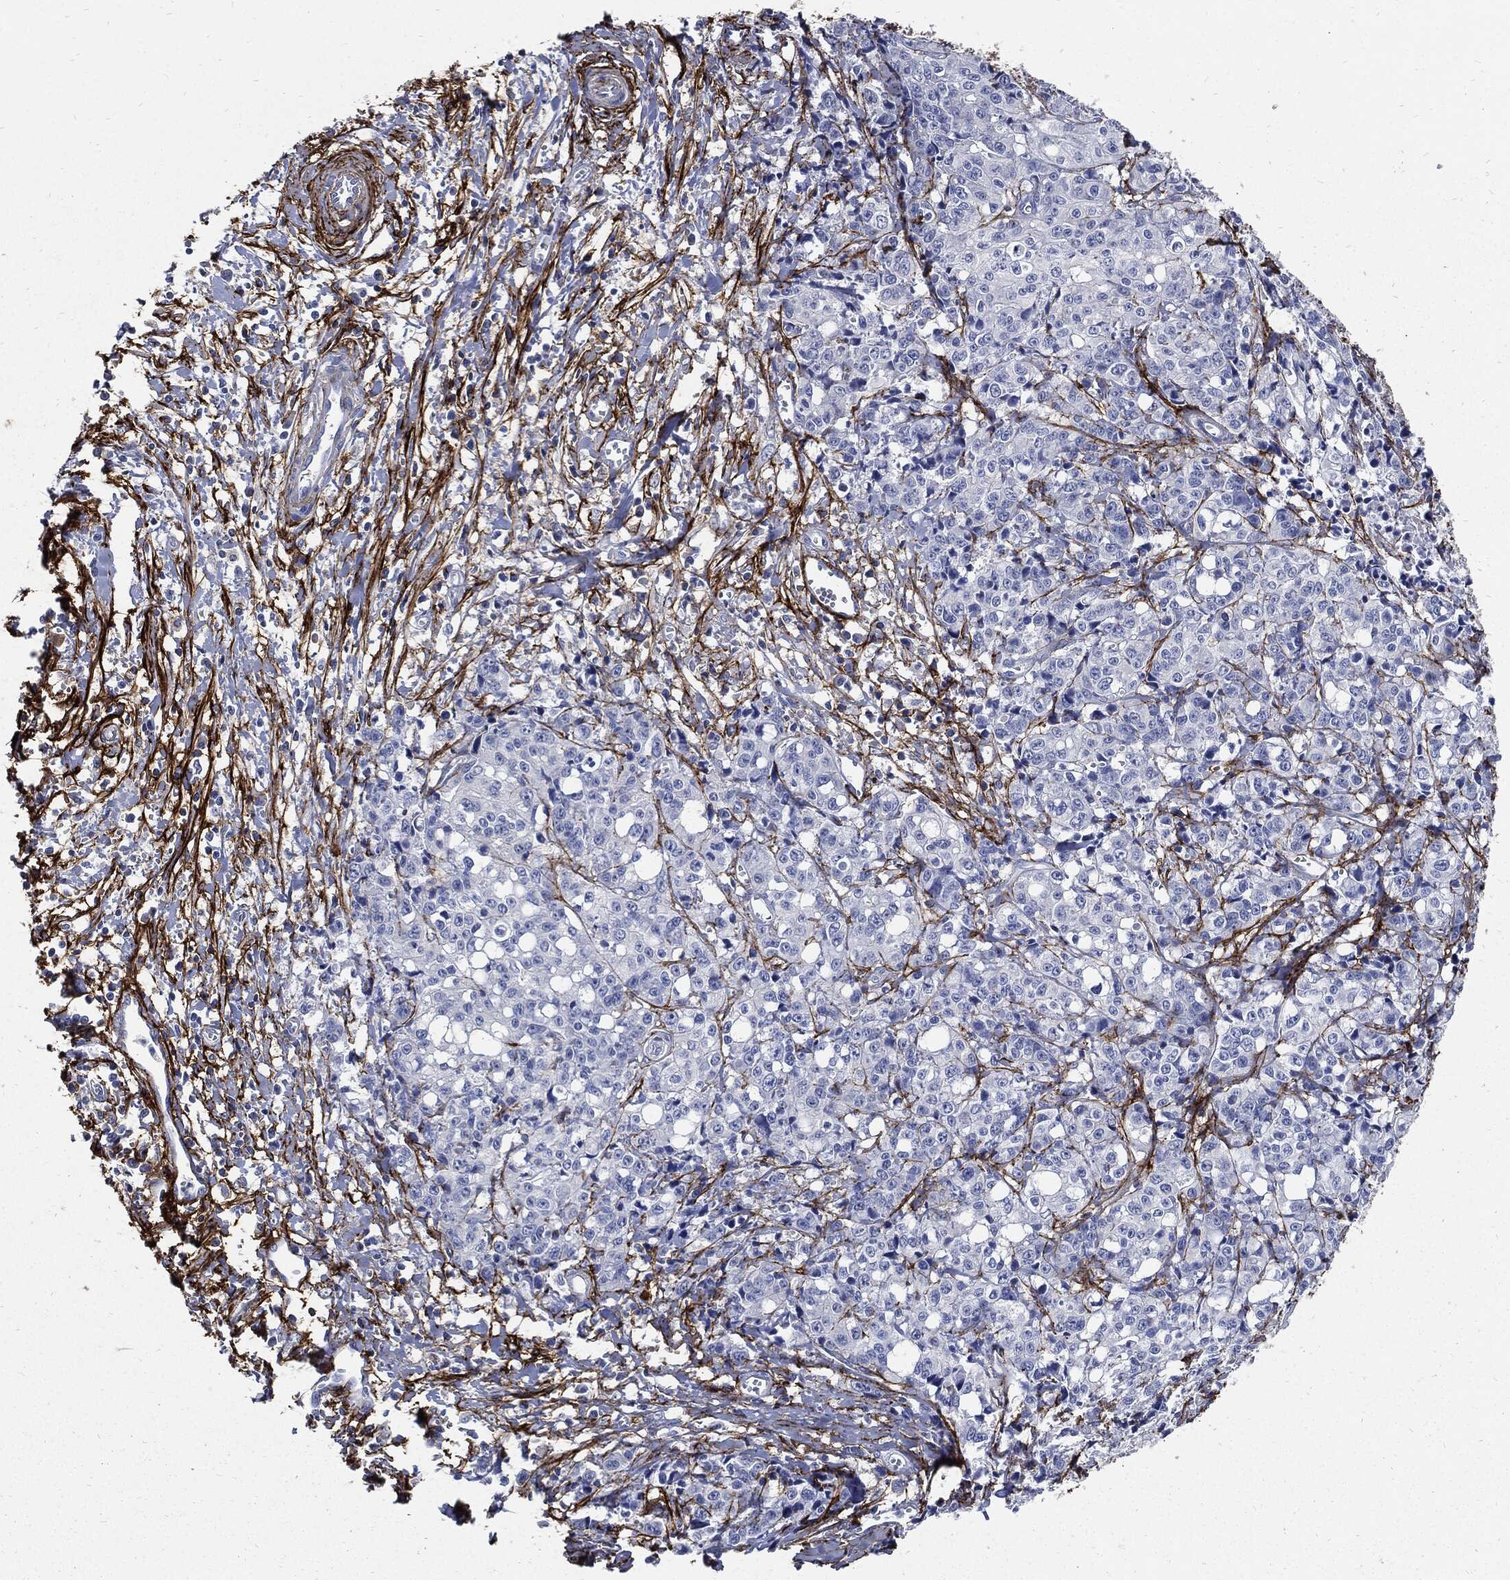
{"staining": {"intensity": "negative", "quantity": "none", "location": "none"}, "tissue": "pancreatic cancer", "cell_type": "Tumor cells", "image_type": "cancer", "snomed": [{"axis": "morphology", "description": "Adenocarcinoma, NOS"}, {"axis": "topography", "description": "Pancreas"}], "caption": "The IHC histopathology image has no significant positivity in tumor cells of pancreatic adenocarcinoma tissue.", "gene": "FBN1", "patient": {"sex": "male", "age": 64}}